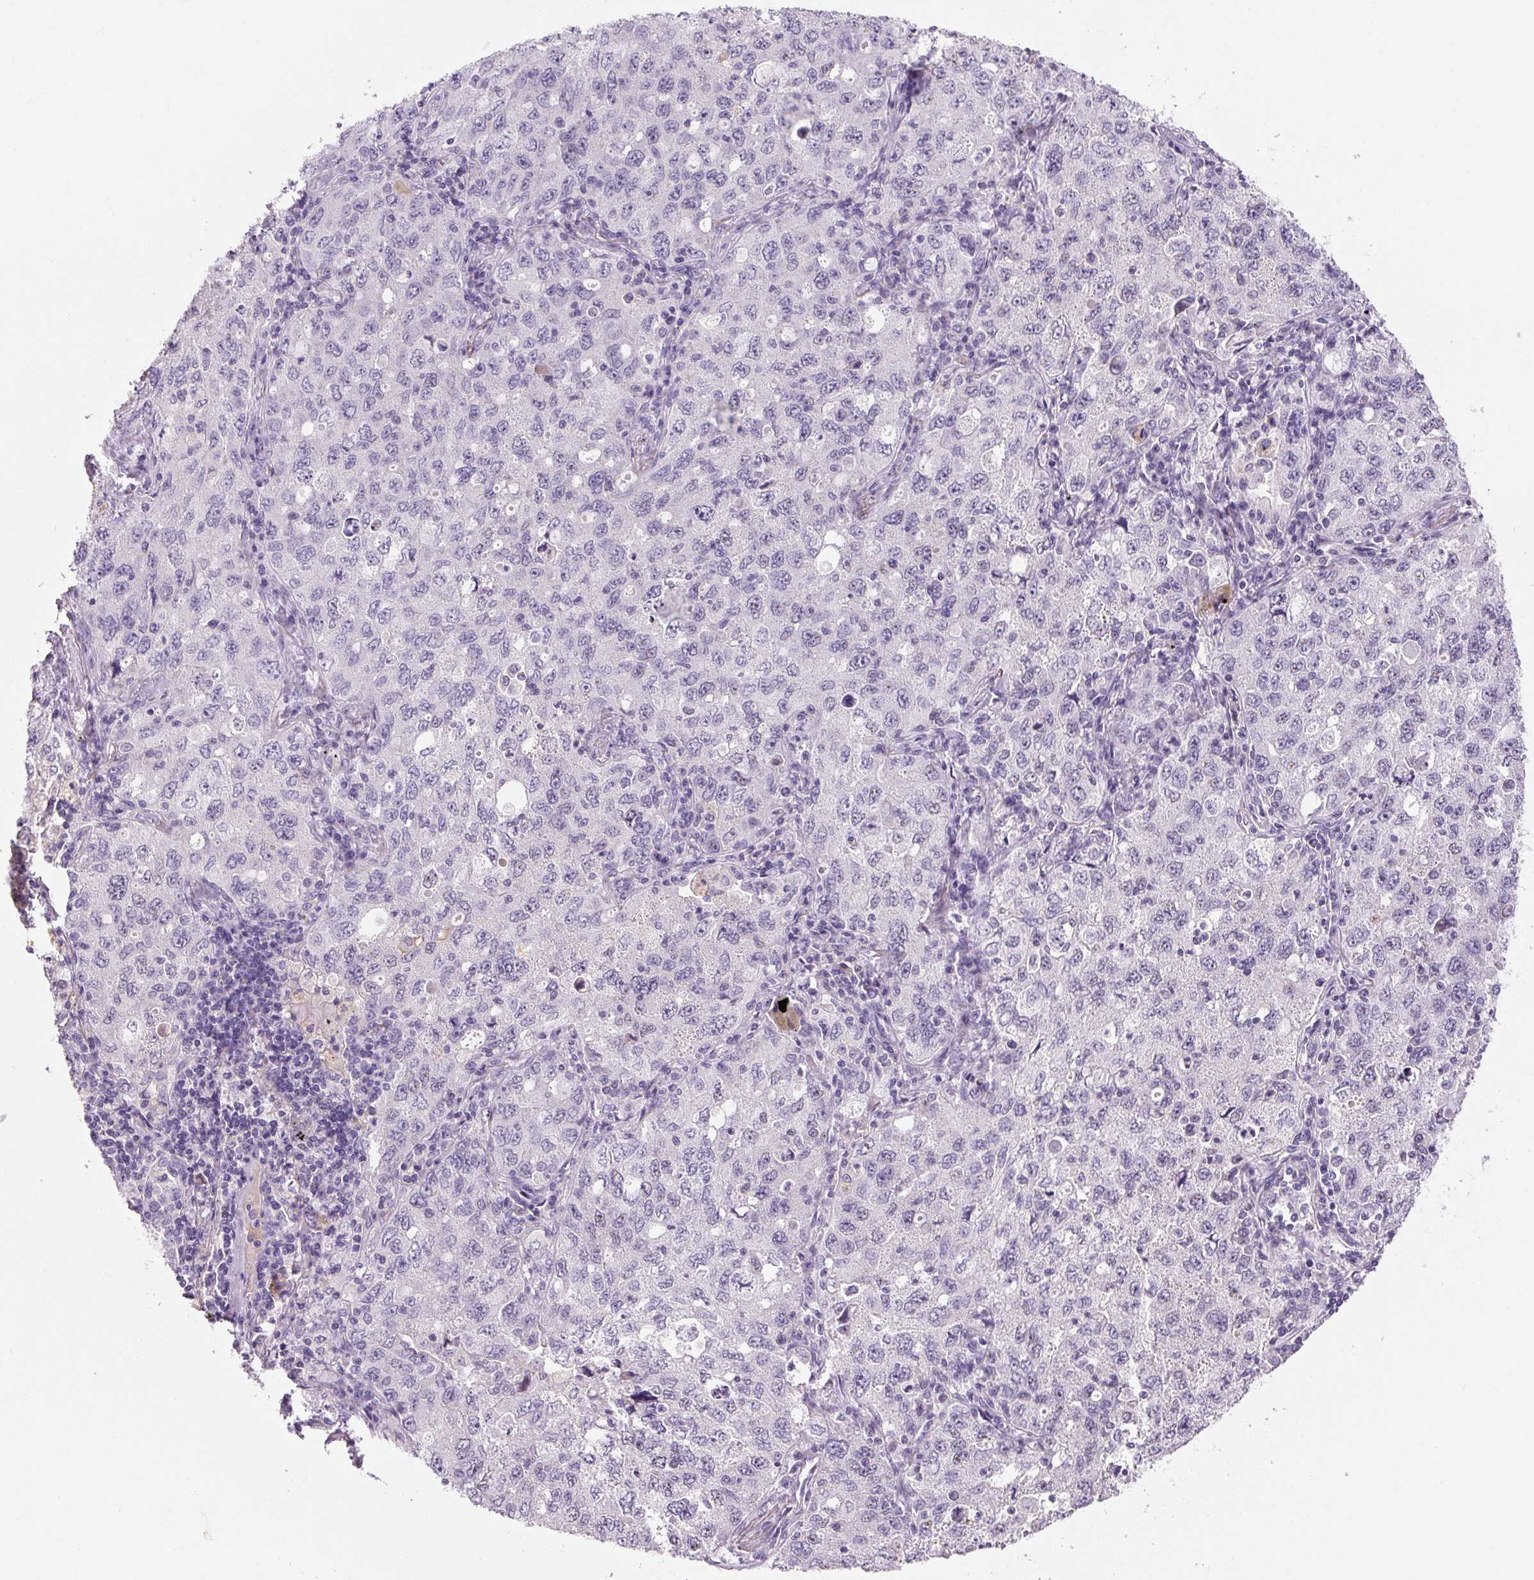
{"staining": {"intensity": "negative", "quantity": "none", "location": "none"}, "tissue": "lung cancer", "cell_type": "Tumor cells", "image_type": "cancer", "snomed": [{"axis": "morphology", "description": "Adenocarcinoma, NOS"}, {"axis": "topography", "description": "Lung"}], "caption": "Tumor cells are negative for brown protein staining in lung cancer (adenocarcinoma).", "gene": "NFE2L3", "patient": {"sex": "female", "age": 57}}